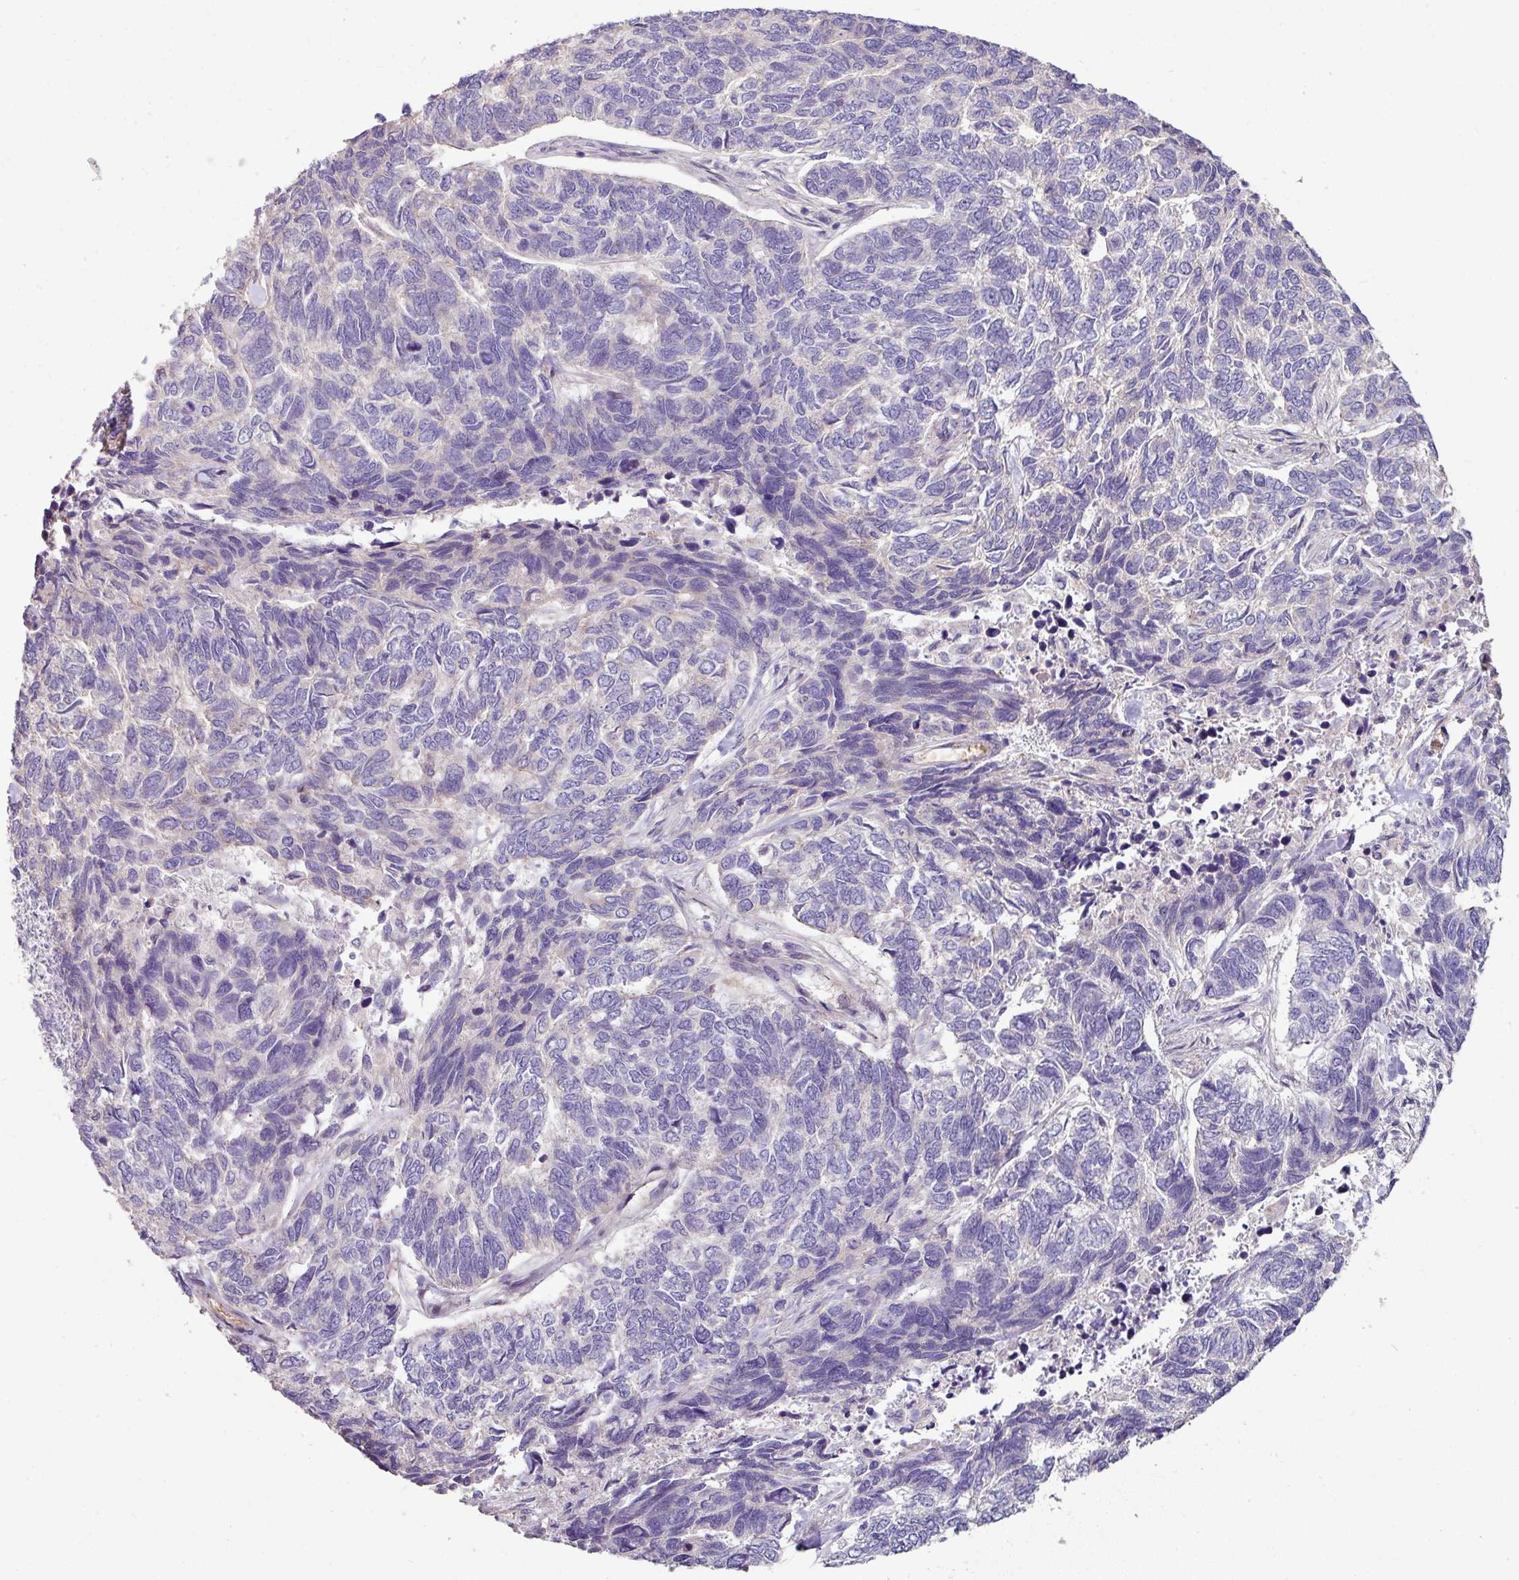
{"staining": {"intensity": "negative", "quantity": "none", "location": "none"}, "tissue": "skin cancer", "cell_type": "Tumor cells", "image_type": "cancer", "snomed": [{"axis": "morphology", "description": "Basal cell carcinoma"}, {"axis": "topography", "description": "Skin"}], "caption": "Immunohistochemistry (IHC) micrograph of human skin basal cell carcinoma stained for a protein (brown), which exhibits no staining in tumor cells.", "gene": "LRRC9", "patient": {"sex": "female", "age": 65}}